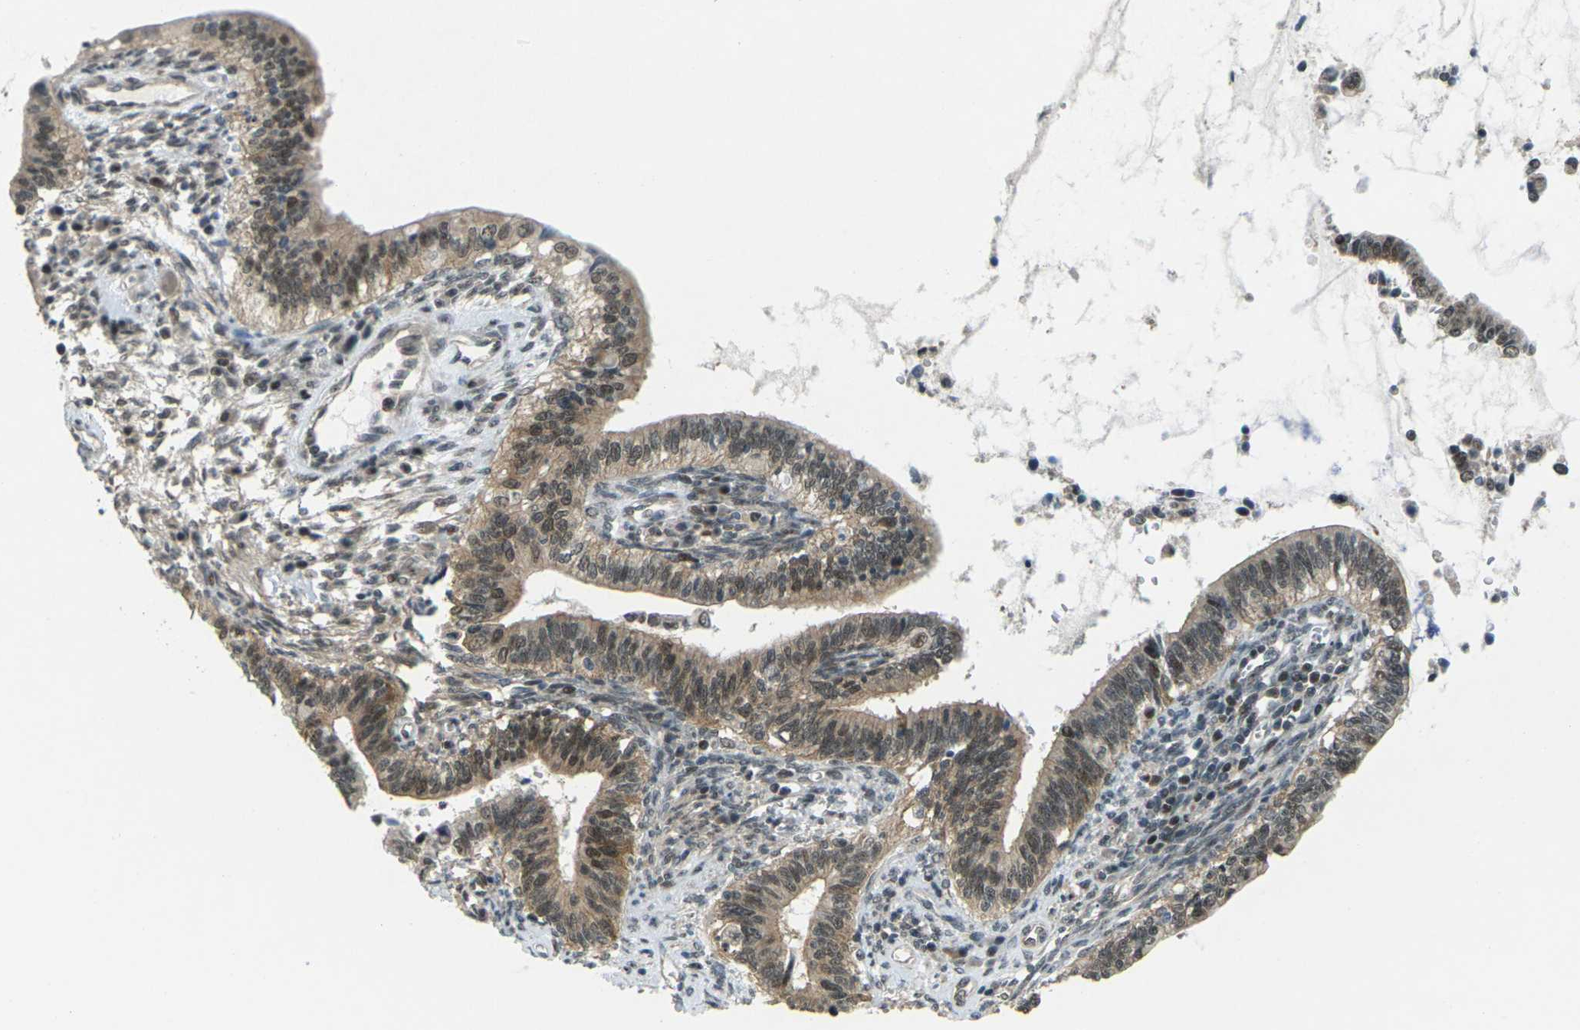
{"staining": {"intensity": "moderate", "quantity": ">75%", "location": "cytoplasmic/membranous,nuclear"}, "tissue": "cervical cancer", "cell_type": "Tumor cells", "image_type": "cancer", "snomed": [{"axis": "morphology", "description": "Adenocarcinoma, NOS"}, {"axis": "topography", "description": "Cervix"}], "caption": "Immunohistochemistry staining of cervical cancer, which displays medium levels of moderate cytoplasmic/membranous and nuclear expression in about >75% of tumor cells indicating moderate cytoplasmic/membranous and nuclear protein expression. The staining was performed using DAB (3,3'-diaminobenzidine) (brown) for protein detection and nuclei were counterstained in hematoxylin (blue).", "gene": "UBE2S", "patient": {"sex": "female", "age": 44}}